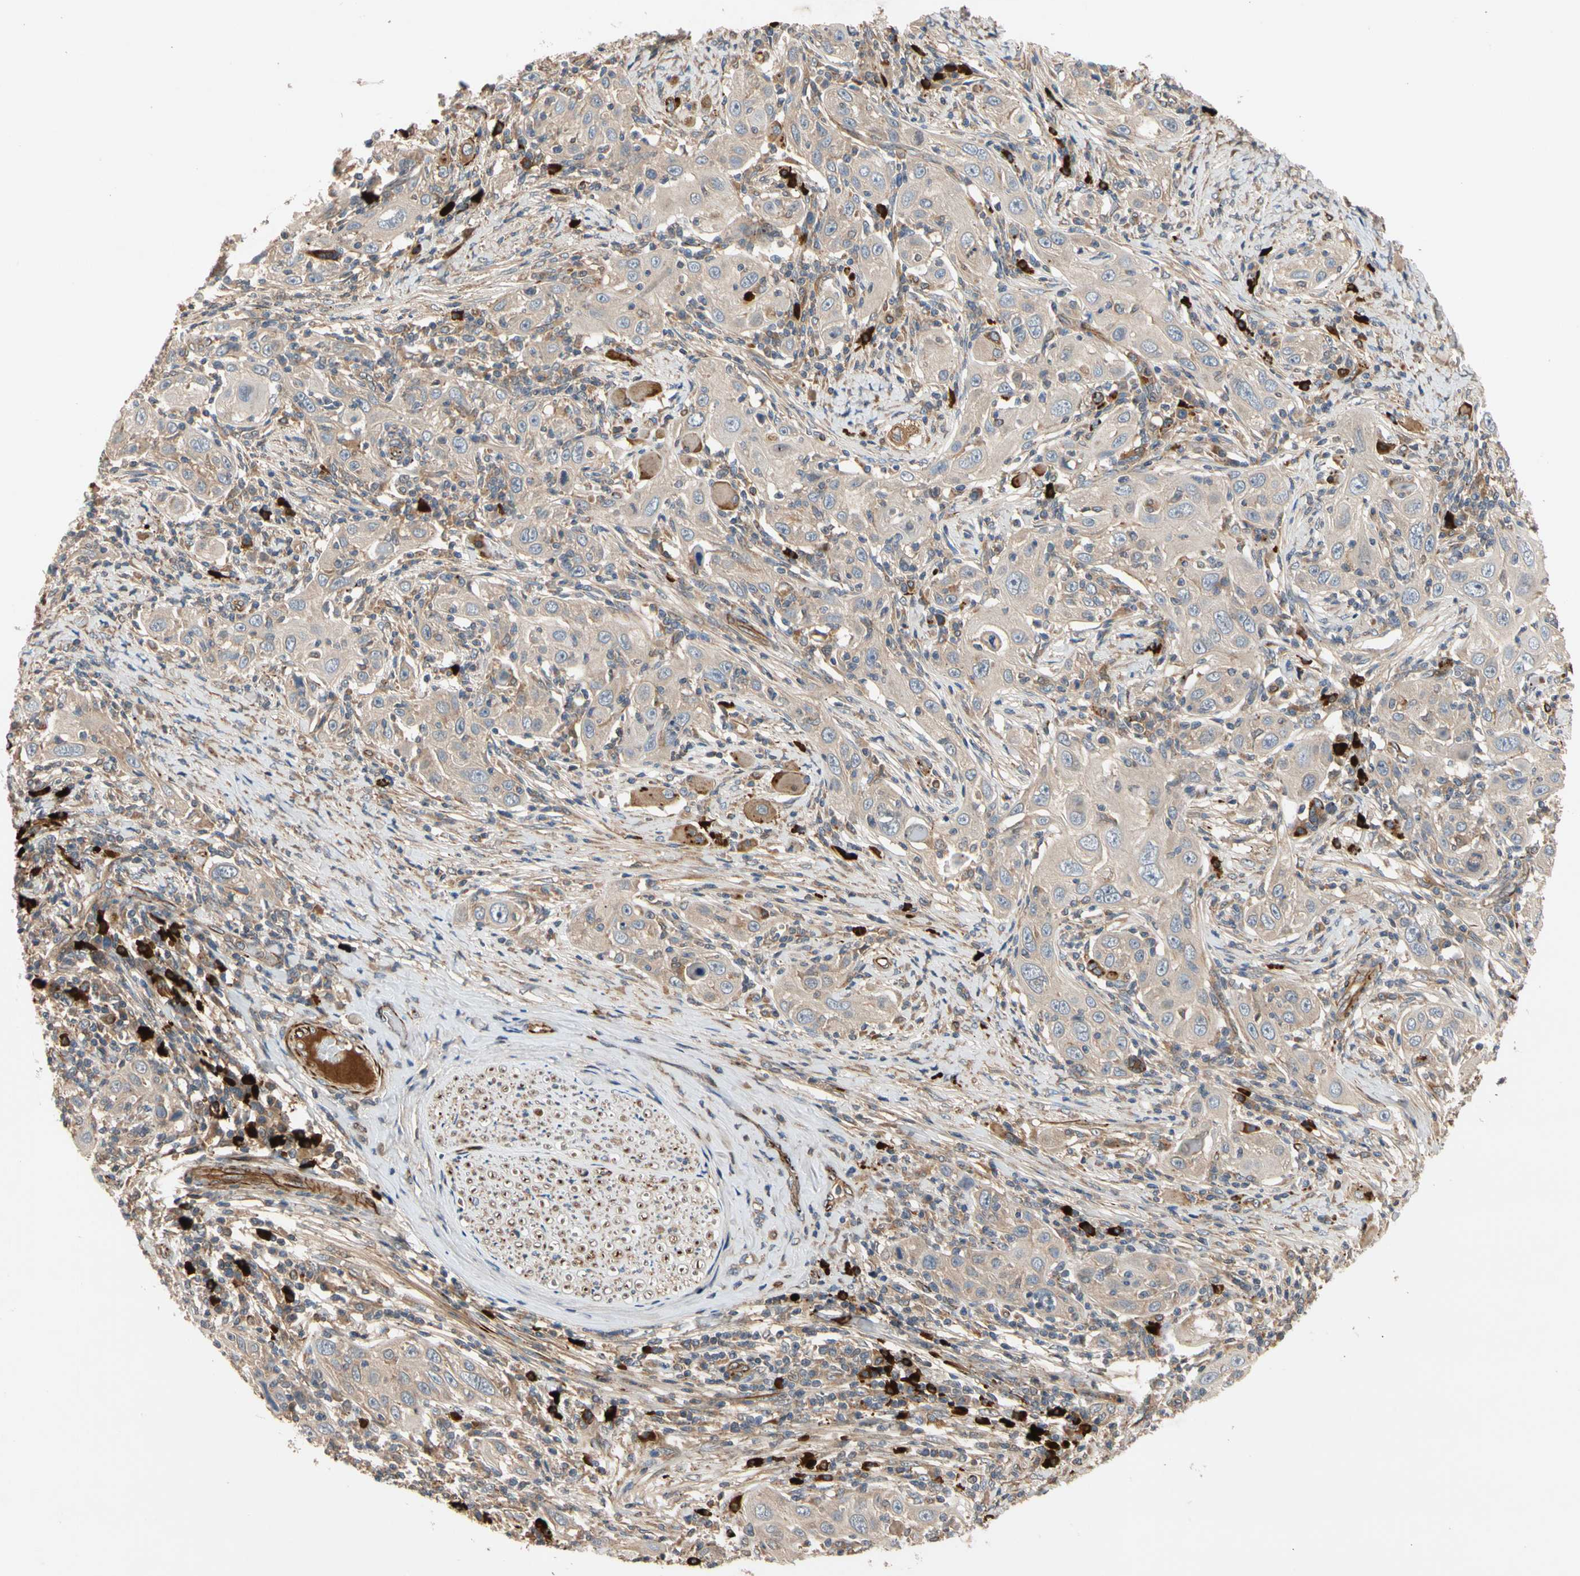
{"staining": {"intensity": "weak", "quantity": ">75%", "location": "cytoplasmic/membranous"}, "tissue": "skin cancer", "cell_type": "Tumor cells", "image_type": "cancer", "snomed": [{"axis": "morphology", "description": "Squamous cell carcinoma, NOS"}, {"axis": "topography", "description": "Skin"}], "caption": "Weak cytoplasmic/membranous protein expression is seen in approximately >75% of tumor cells in skin squamous cell carcinoma.", "gene": "FGD6", "patient": {"sex": "female", "age": 88}}